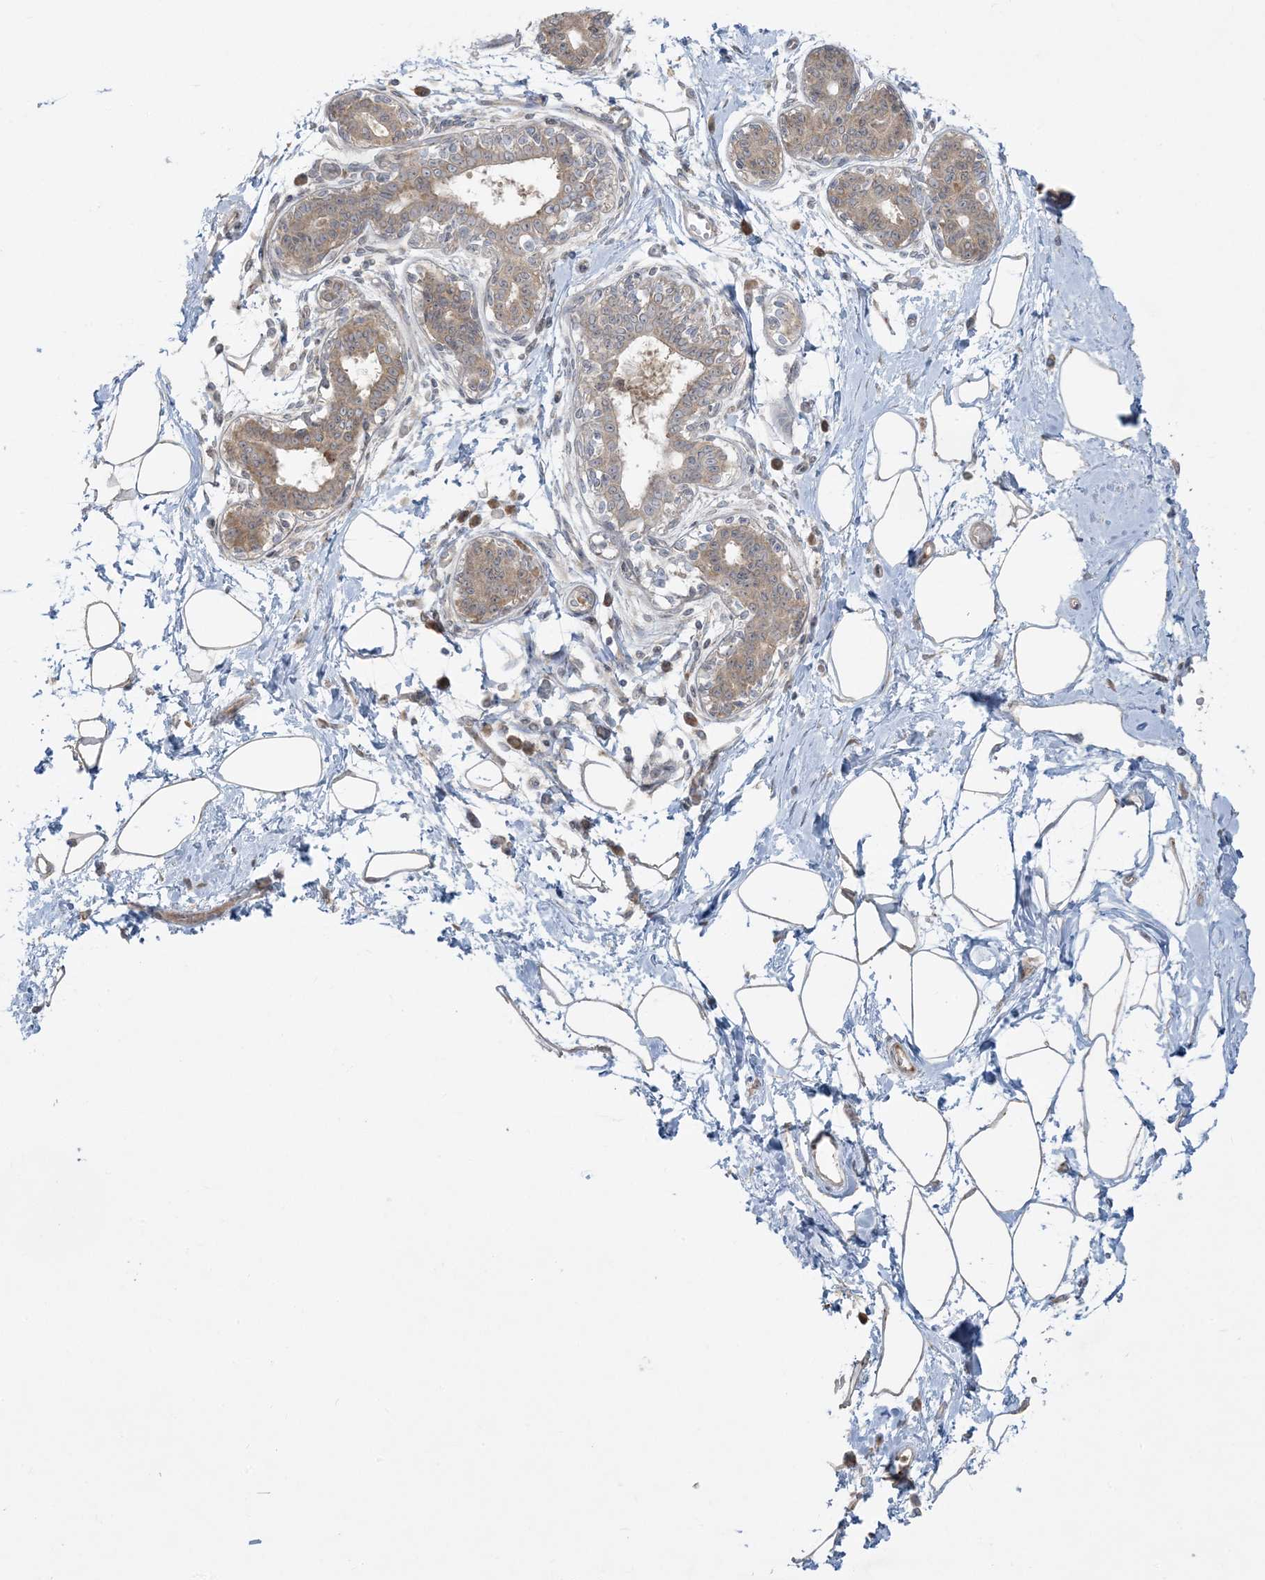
{"staining": {"intensity": "weak", "quantity": ">75%", "location": "cytoplasmic/membranous"}, "tissue": "breast", "cell_type": "Adipocytes", "image_type": "normal", "snomed": [{"axis": "morphology", "description": "Normal tissue, NOS"}, {"axis": "topography", "description": "Breast"}], "caption": "Protein staining shows weak cytoplasmic/membranous expression in about >75% of adipocytes in unremarkable breast. (Brightfield microscopy of DAB IHC at high magnification).", "gene": "ZNF263", "patient": {"sex": "female", "age": 45}}